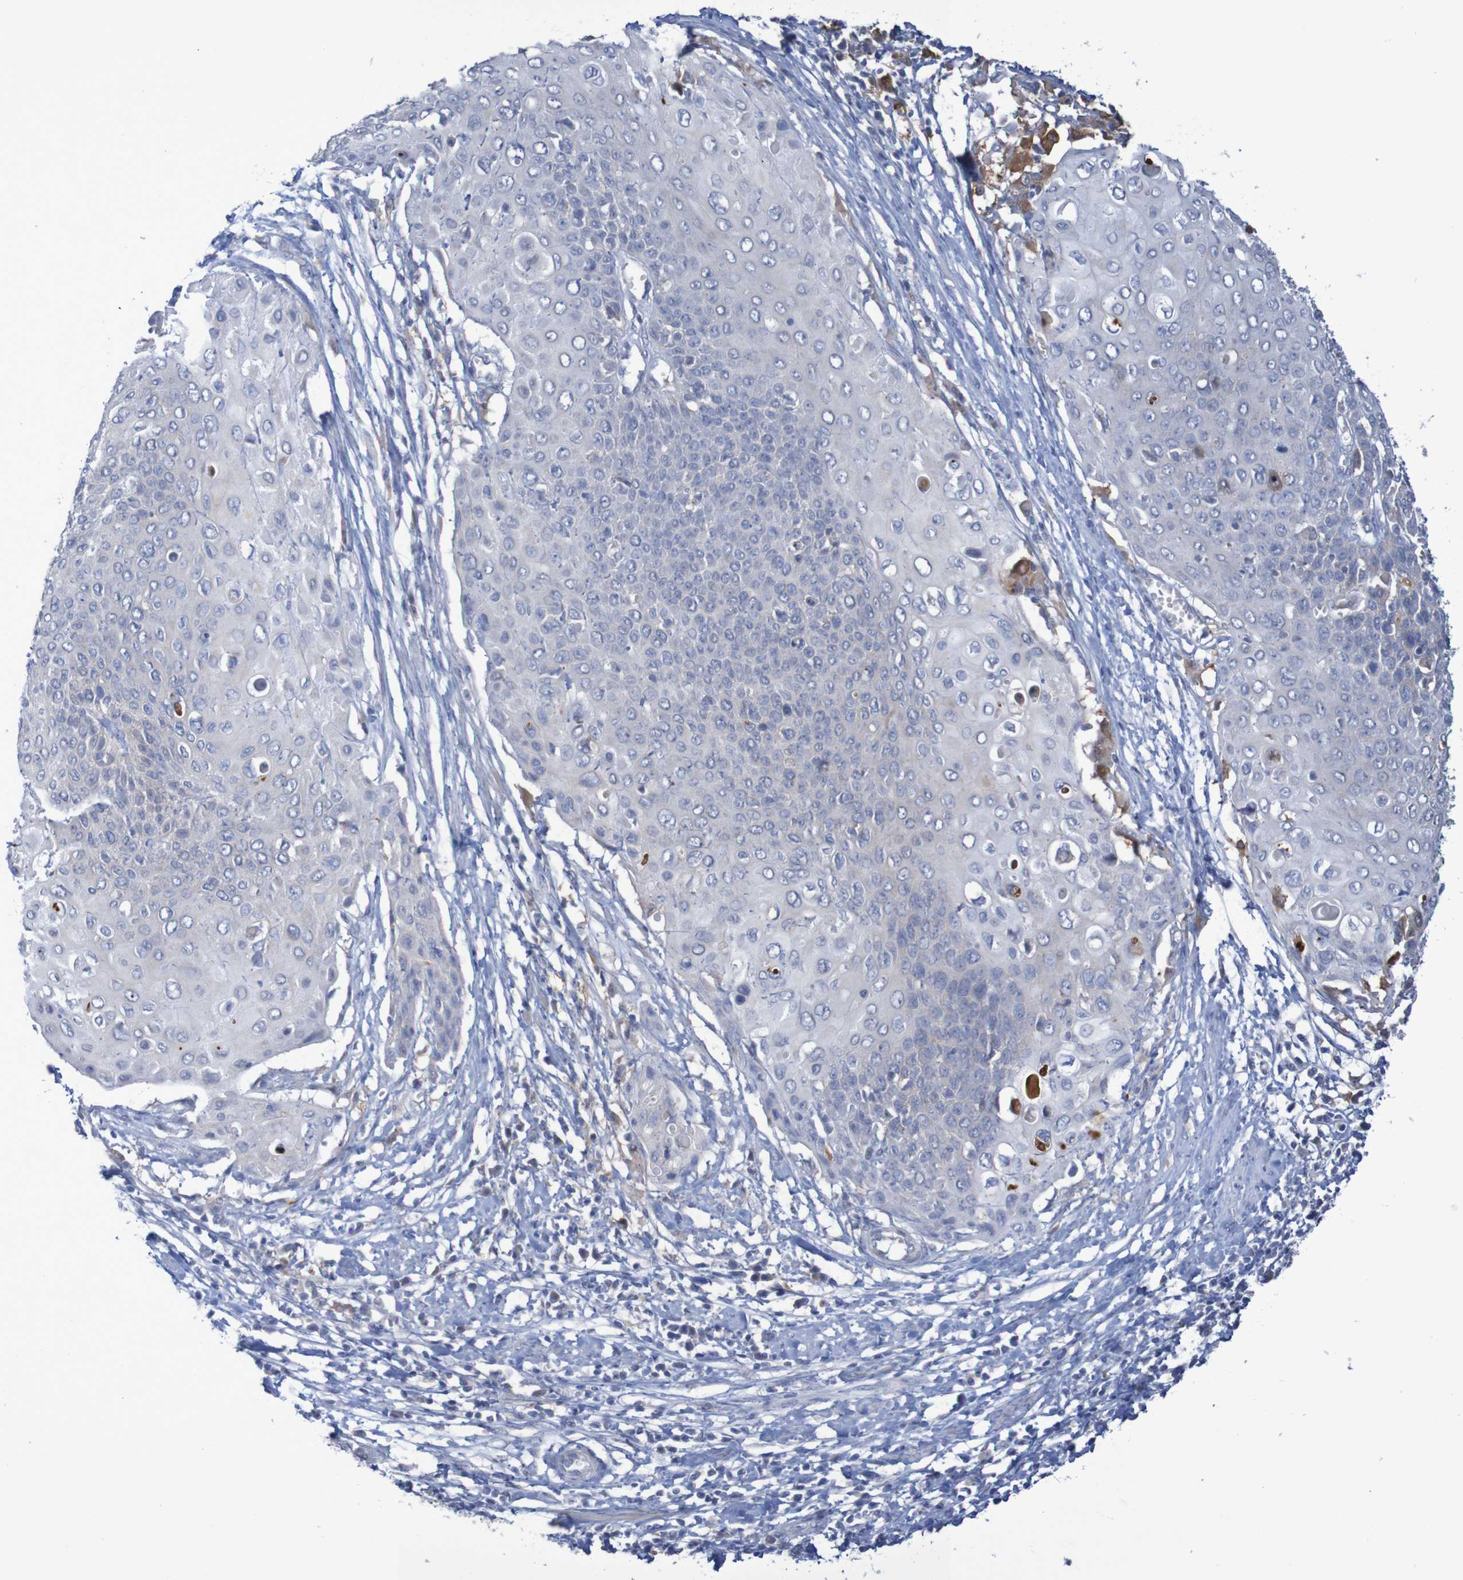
{"staining": {"intensity": "negative", "quantity": "none", "location": "none"}, "tissue": "cervical cancer", "cell_type": "Tumor cells", "image_type": "cancer", "snomed": [{"axis": "morphology", "description": "Squamous cell carcinoma, NOS"}, {"axis": "topography", "description": "Cervix"}], "caption": "The immunohistochemistry histopathology image has no significant positivity in tumor cells of cervical cancer tissue.", "gene": "FBP2", "patient": {"sex": "female", "age": 39}}